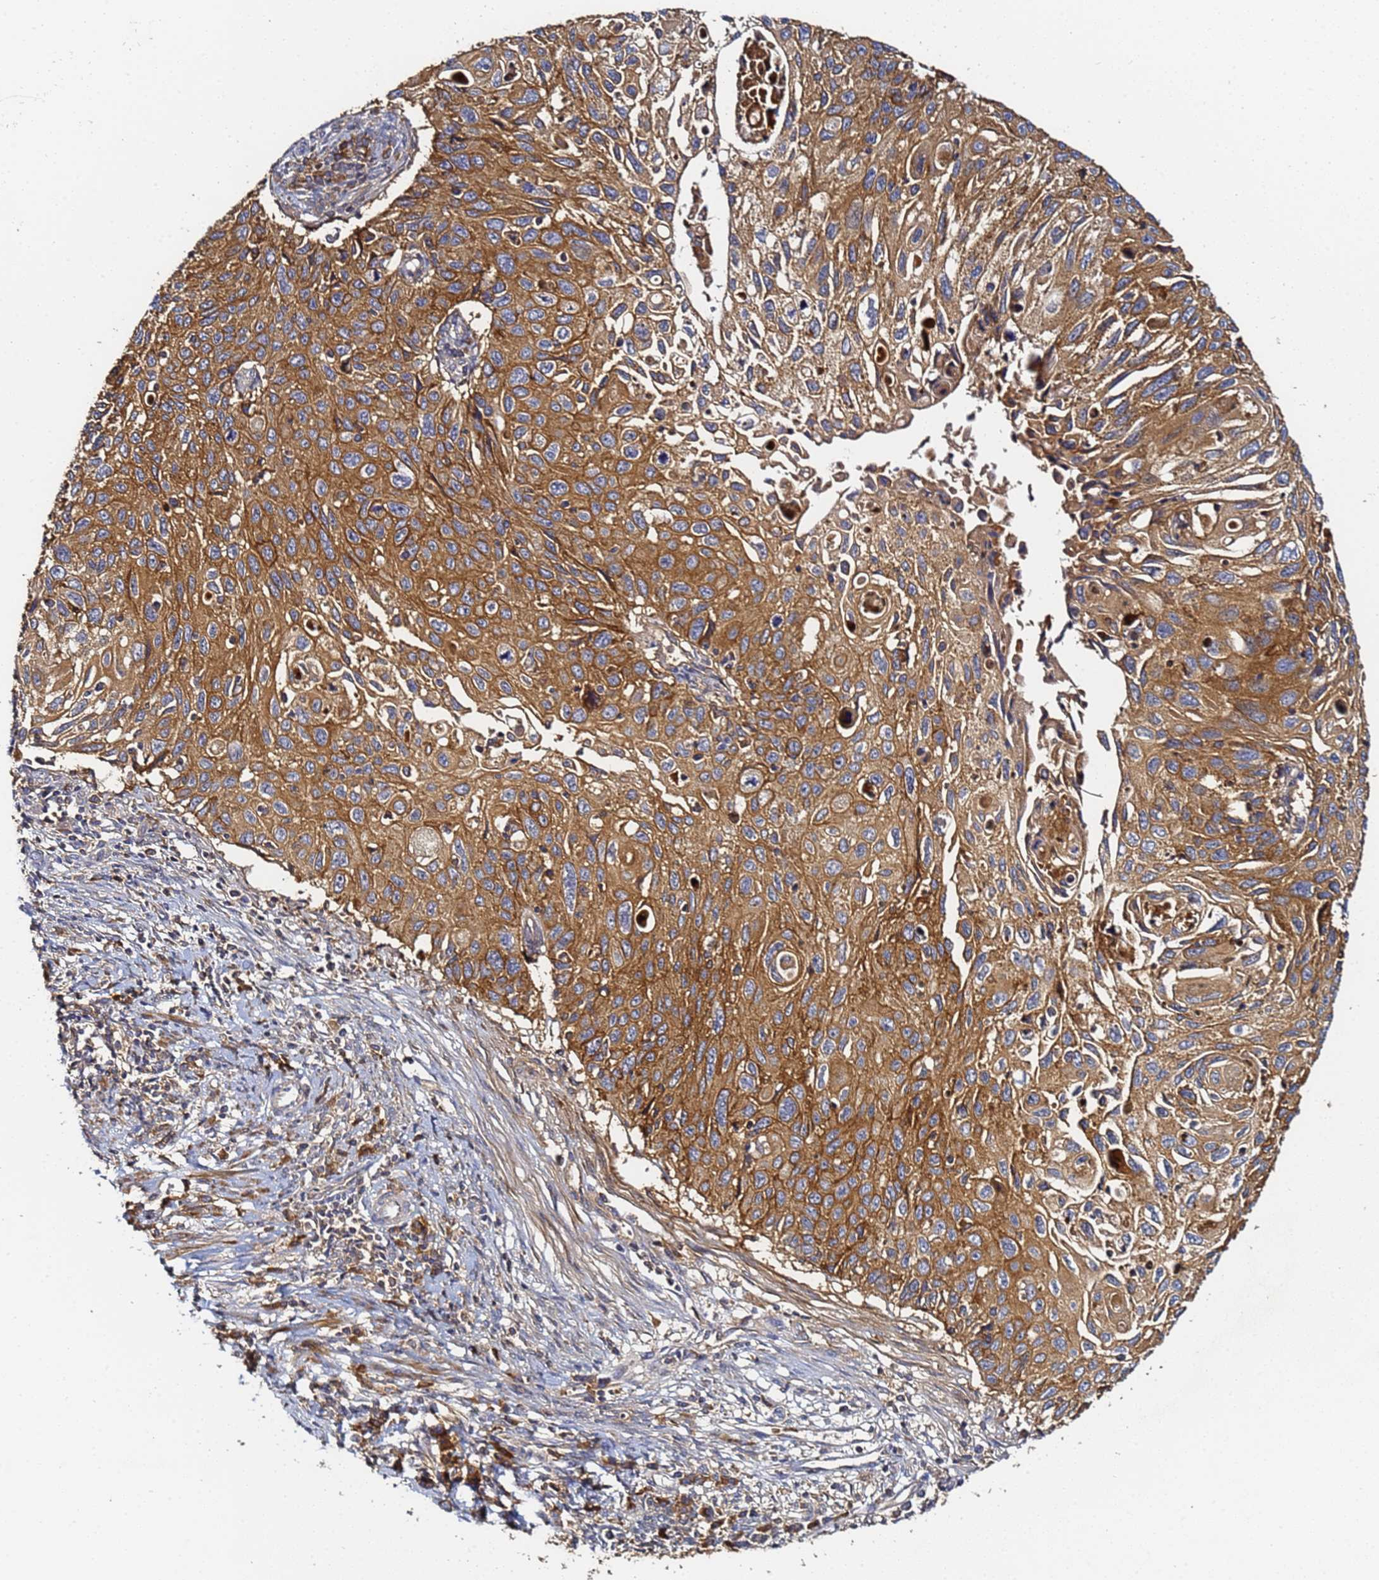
{"staining": {"intensity": "moderate", "quantity": ">75%", "location": "cytoplasmic/membranous"}, "tissue": "cervical cancer", "cell_type": "Tumor cells", "image_type": "cancer", "snomed": [{"axis": "morphology", "description": "Squamous cell carcinoma, NOS"}, {"axis": "topography", "description": "Cervix"}], "caption": "Immunohistochemical staining of cervical squamous cell carcinoma reveals moderate cytoplasmic/membranous protein staining in approximately >75% of tumor cells.", "gene": "LRRC69", "patient": {"sex": "female", "age": 70}}